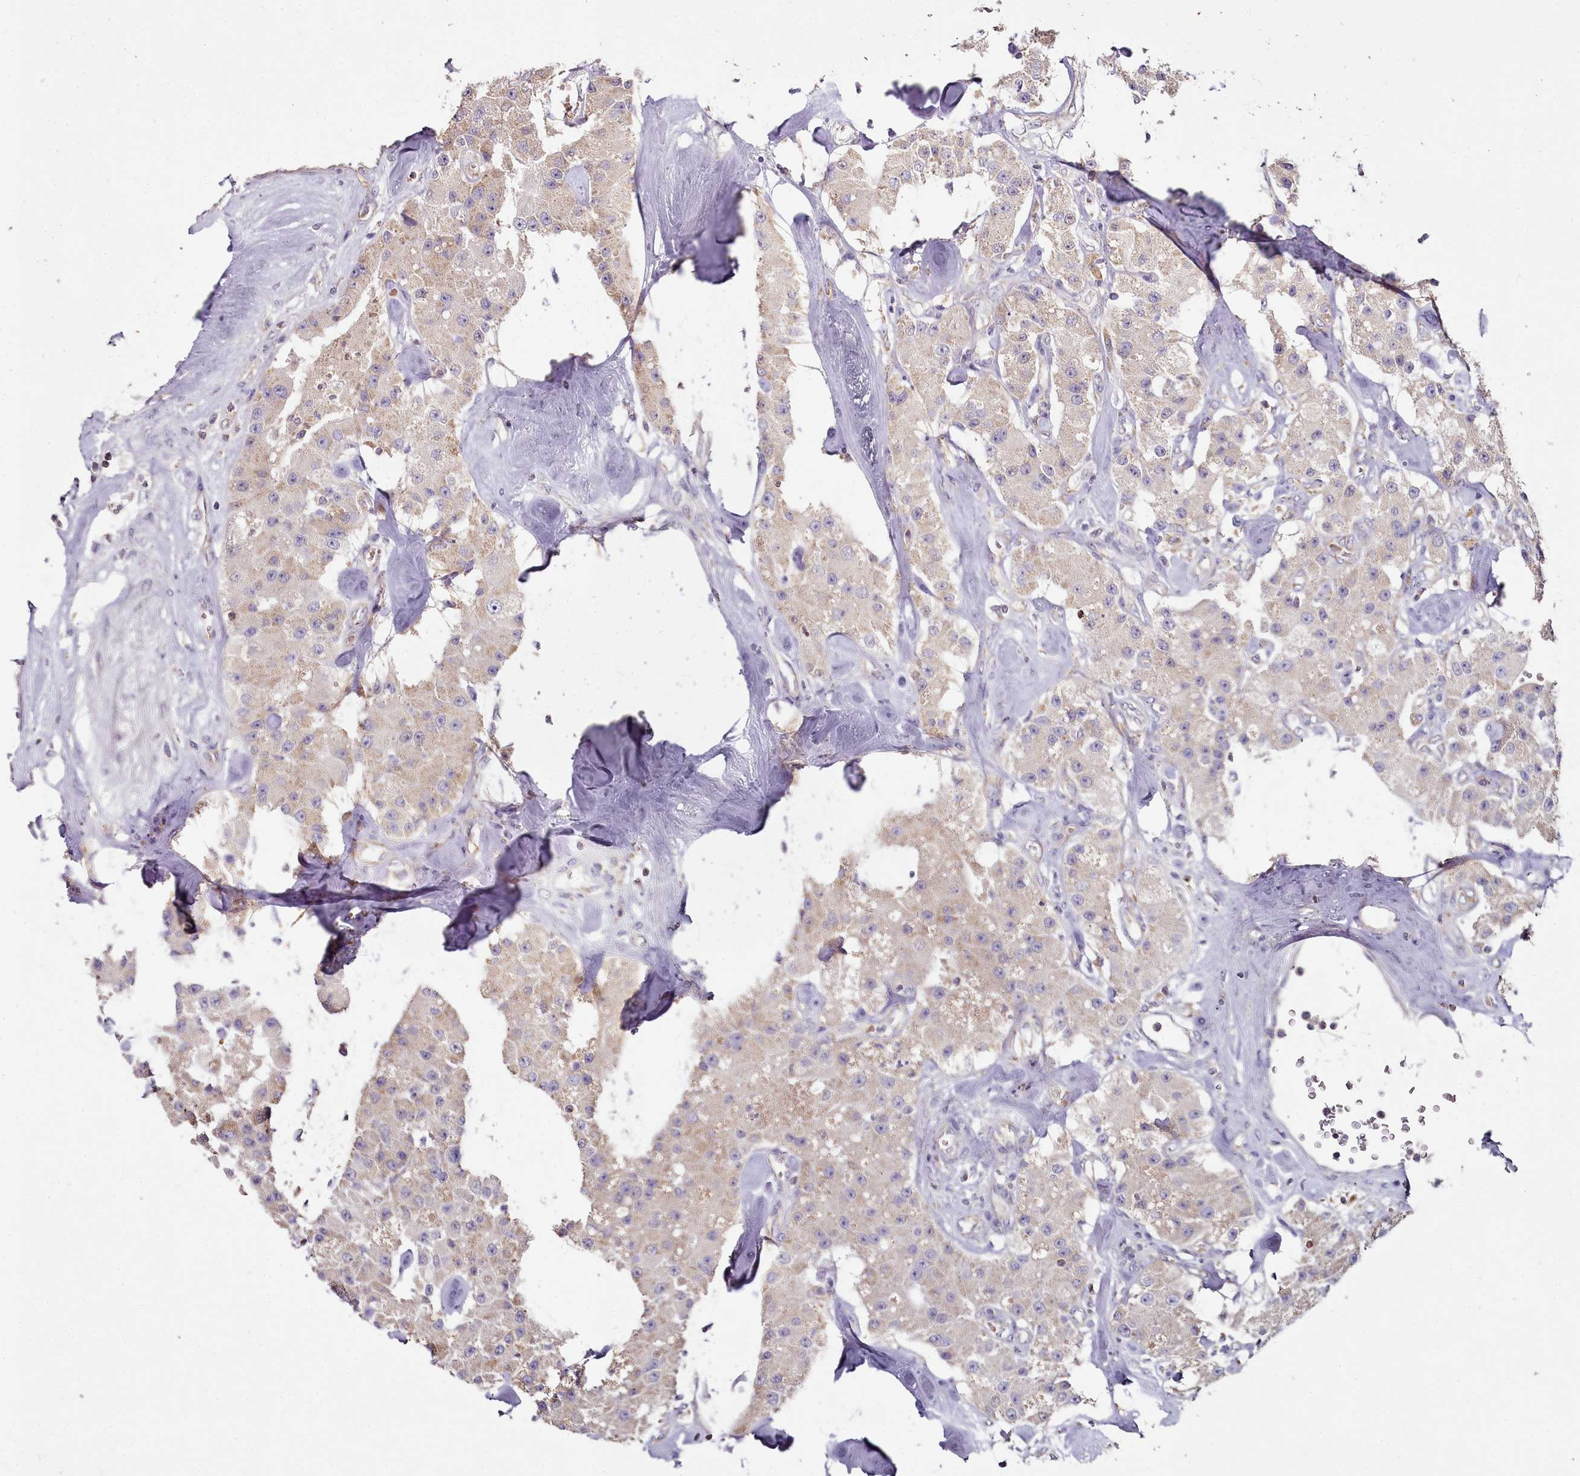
{"staining": {"intensity": "weak", "quantity": "25%-75%", "location": "cytoplasmic/membranous"}, "tissue": "carcinoid", "cell_type": "Tumor cells", "image_type": "cancer", "snomed": [{"axis": "morphology", "description": "Carcinoid, malignant, NOS"}, {"axis": "topography", "description": "Pancreas"}], "caption": "Carcinoid stained with DAB (3,3'-diaminobenzidine) immunohistochemistry demonstrates low levels of weak cytoplasmic/membranous positivity in approximately 25%-75% of tumor cells. Immunohistochemistry (ihc) stains the protein in brown and the nuclei are stained blue.", "gene": "ACSS1", "patient": {"sex": "male", "age": 41}}